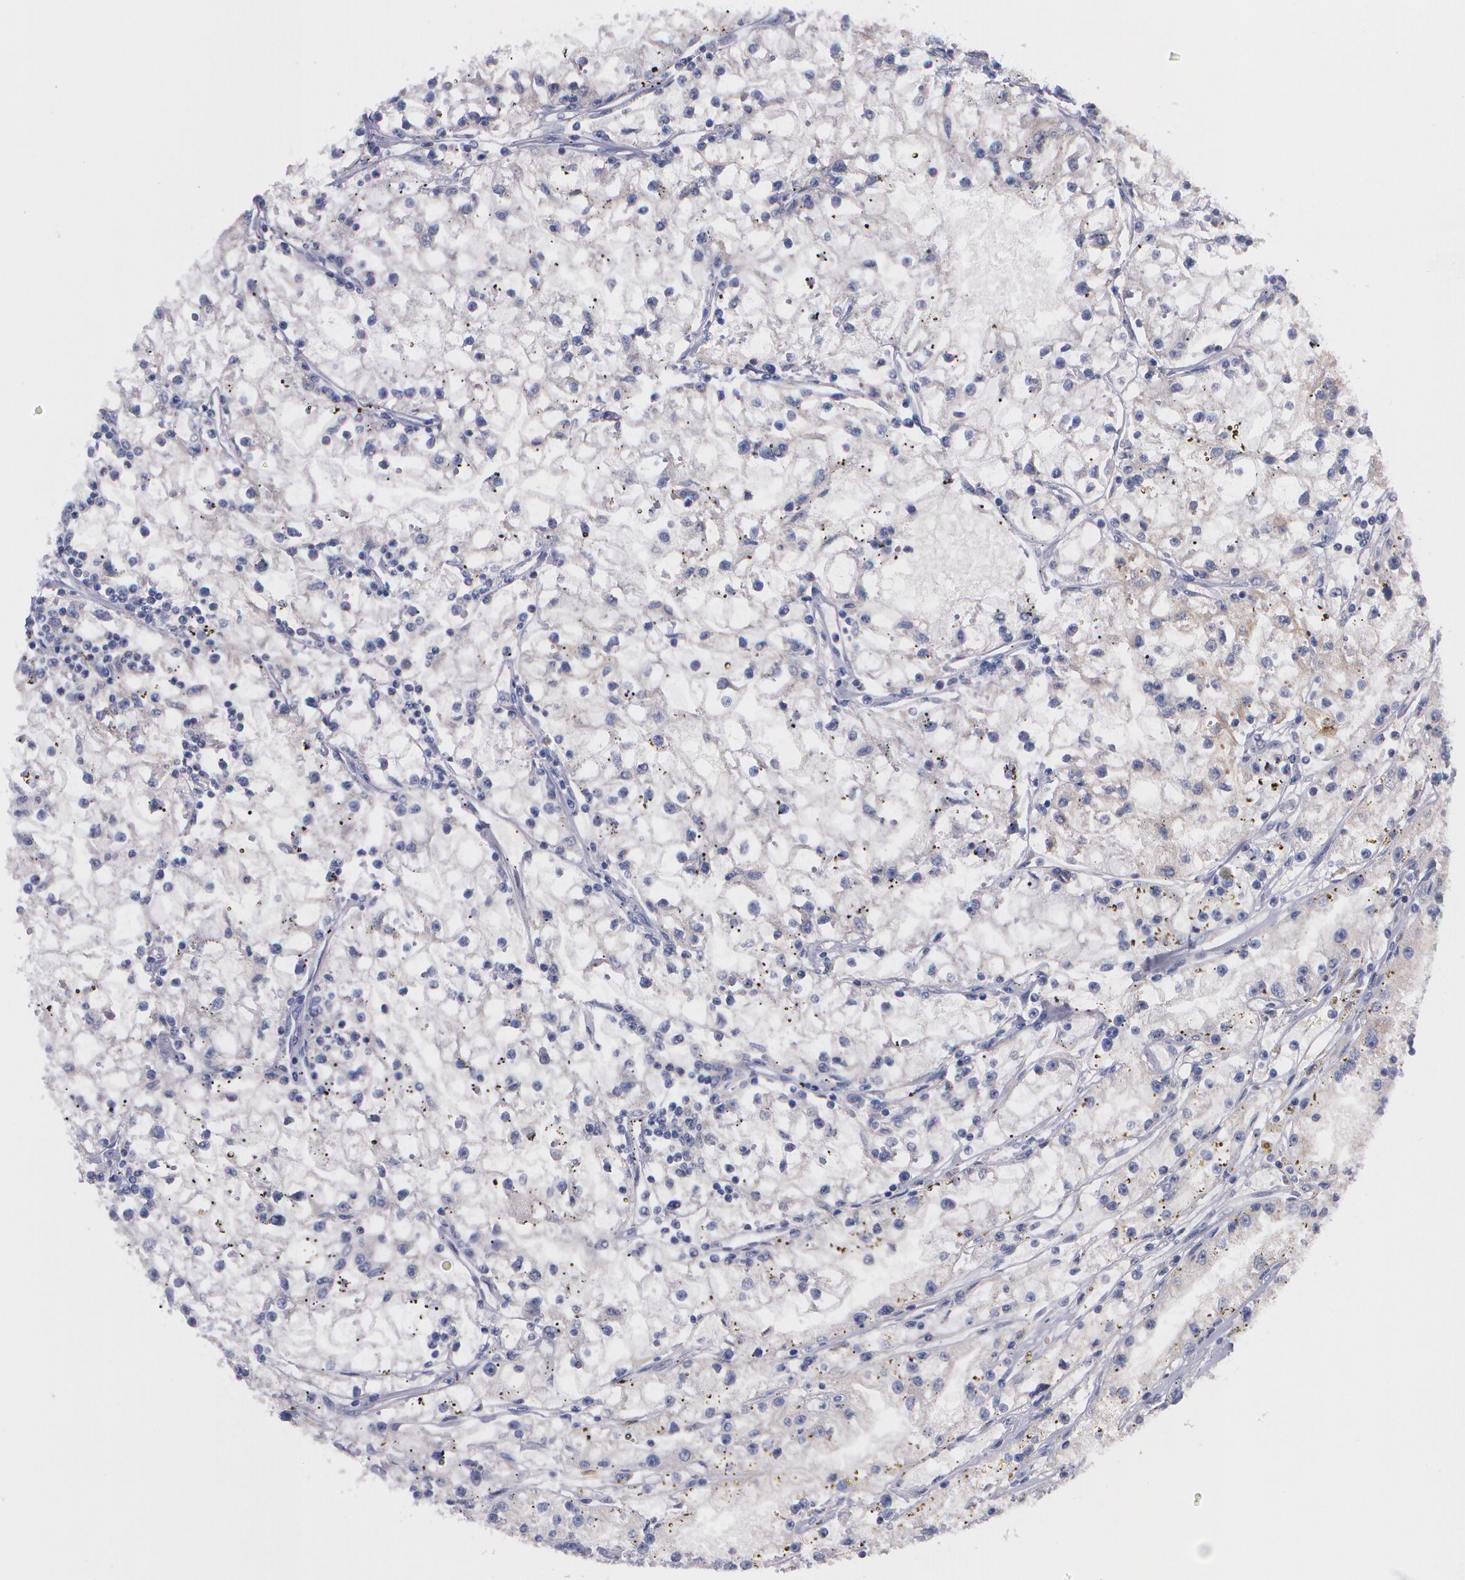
{"staining": {"intensity": "negative", "quantity": "none", "location": "none"}, "tissue": "renal cancer", "cell_type": "Tumor cells", "image_type": "cancer", "snomed": [{"axis": "morphology", "description": "Adenocarcinoma, NOS"}, {"axis": "topography", "description": "Kidney"}], "caption": "Tumor cells are negative for brown protein staining in renal cancer.", "gene": "IFNGR2", "patient": {"sex": "male", "age": 56}}